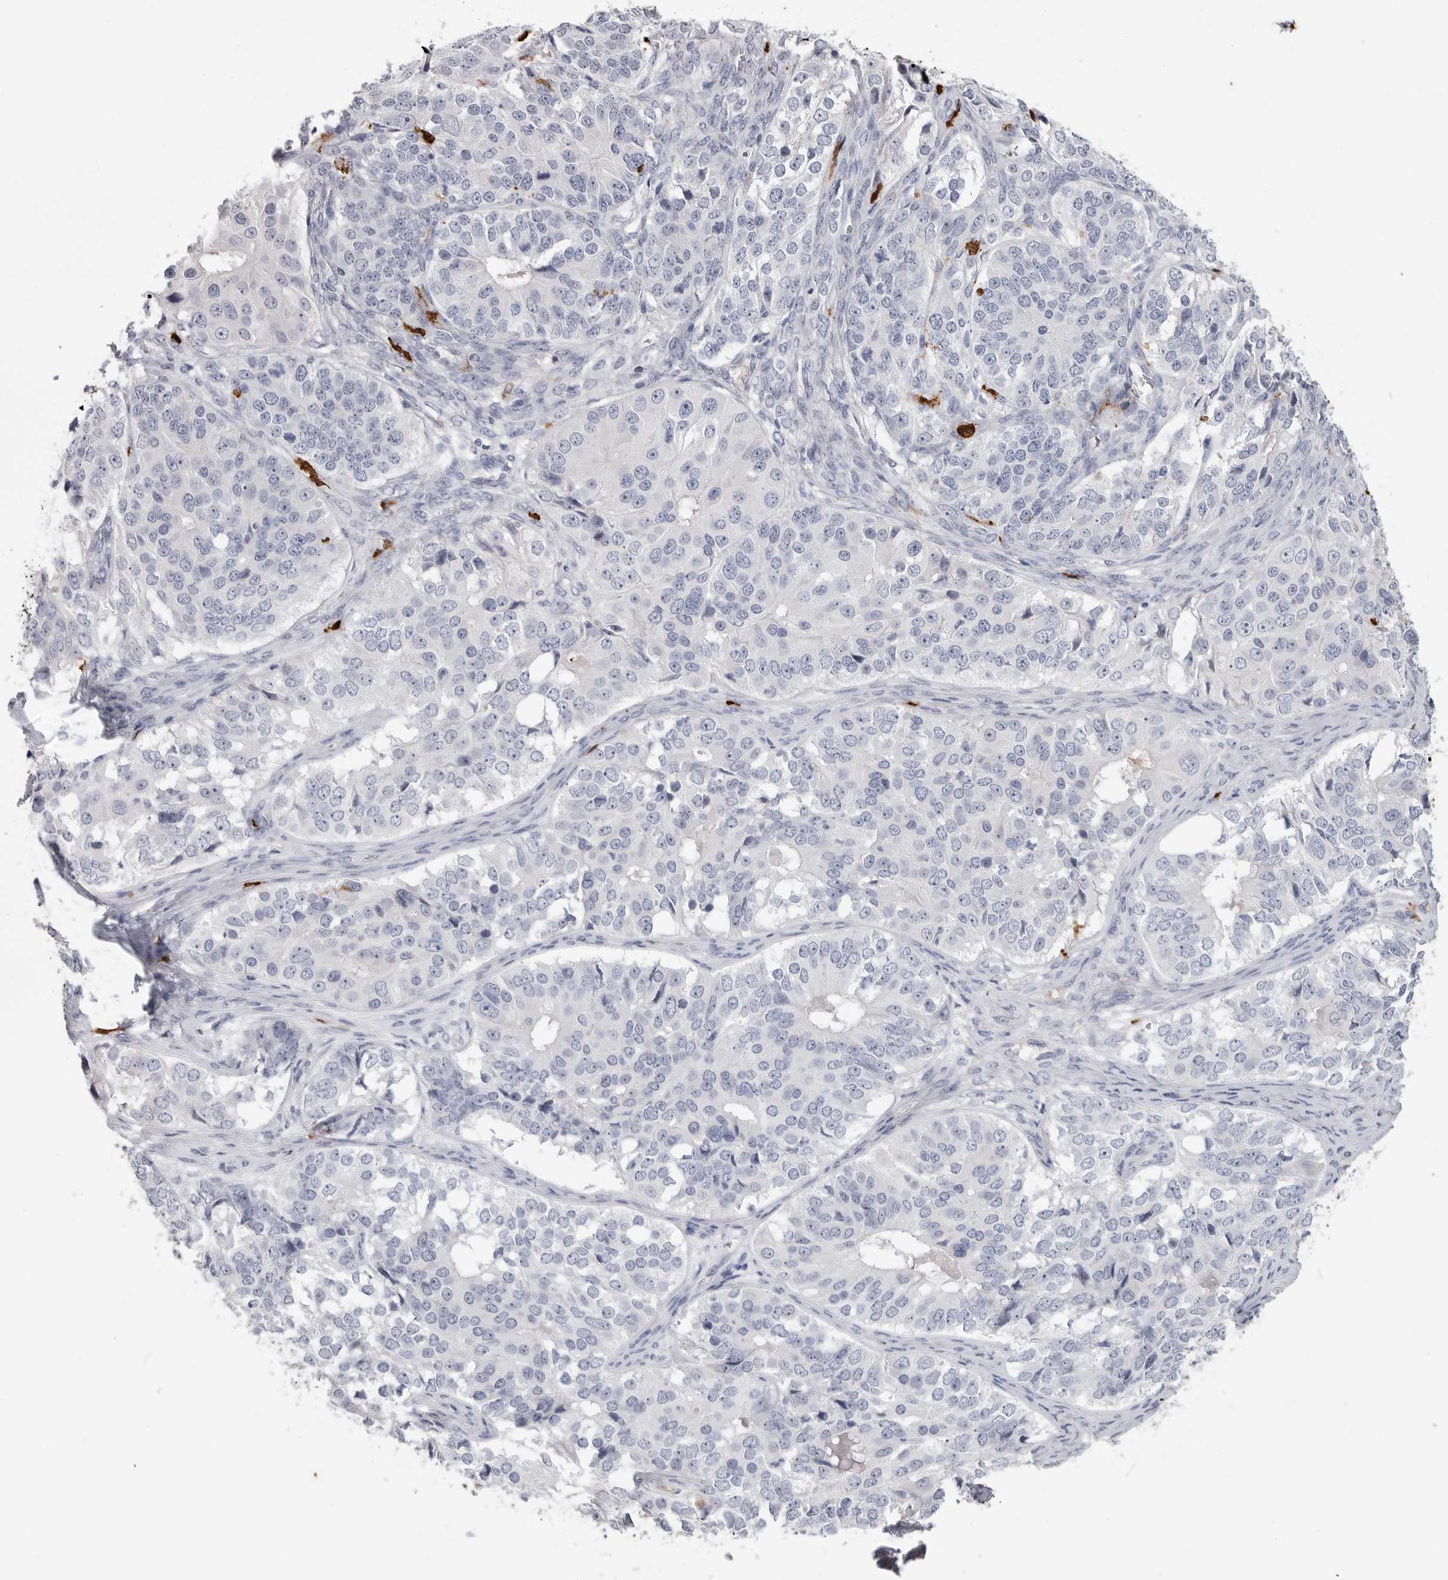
{"staining": {"intensity": "negative", "quantity": "none", "location": "none"}, "tissue": "ovarian cancer", "cell_type": "Tumor cells", "image_type": "cancer", "snomed": [{"axis": "morphology", "description": "Carcinoma, endometroid"}, {"axis": "topography", "description": "Ovary"}], "caption": "Ovarian endometroid carcinoma was stained to show a protein in brown. There is no significant positivity in tumor cells.", "gene": "CYB561D1", "patient": {"sex": "female", "age": 51}}